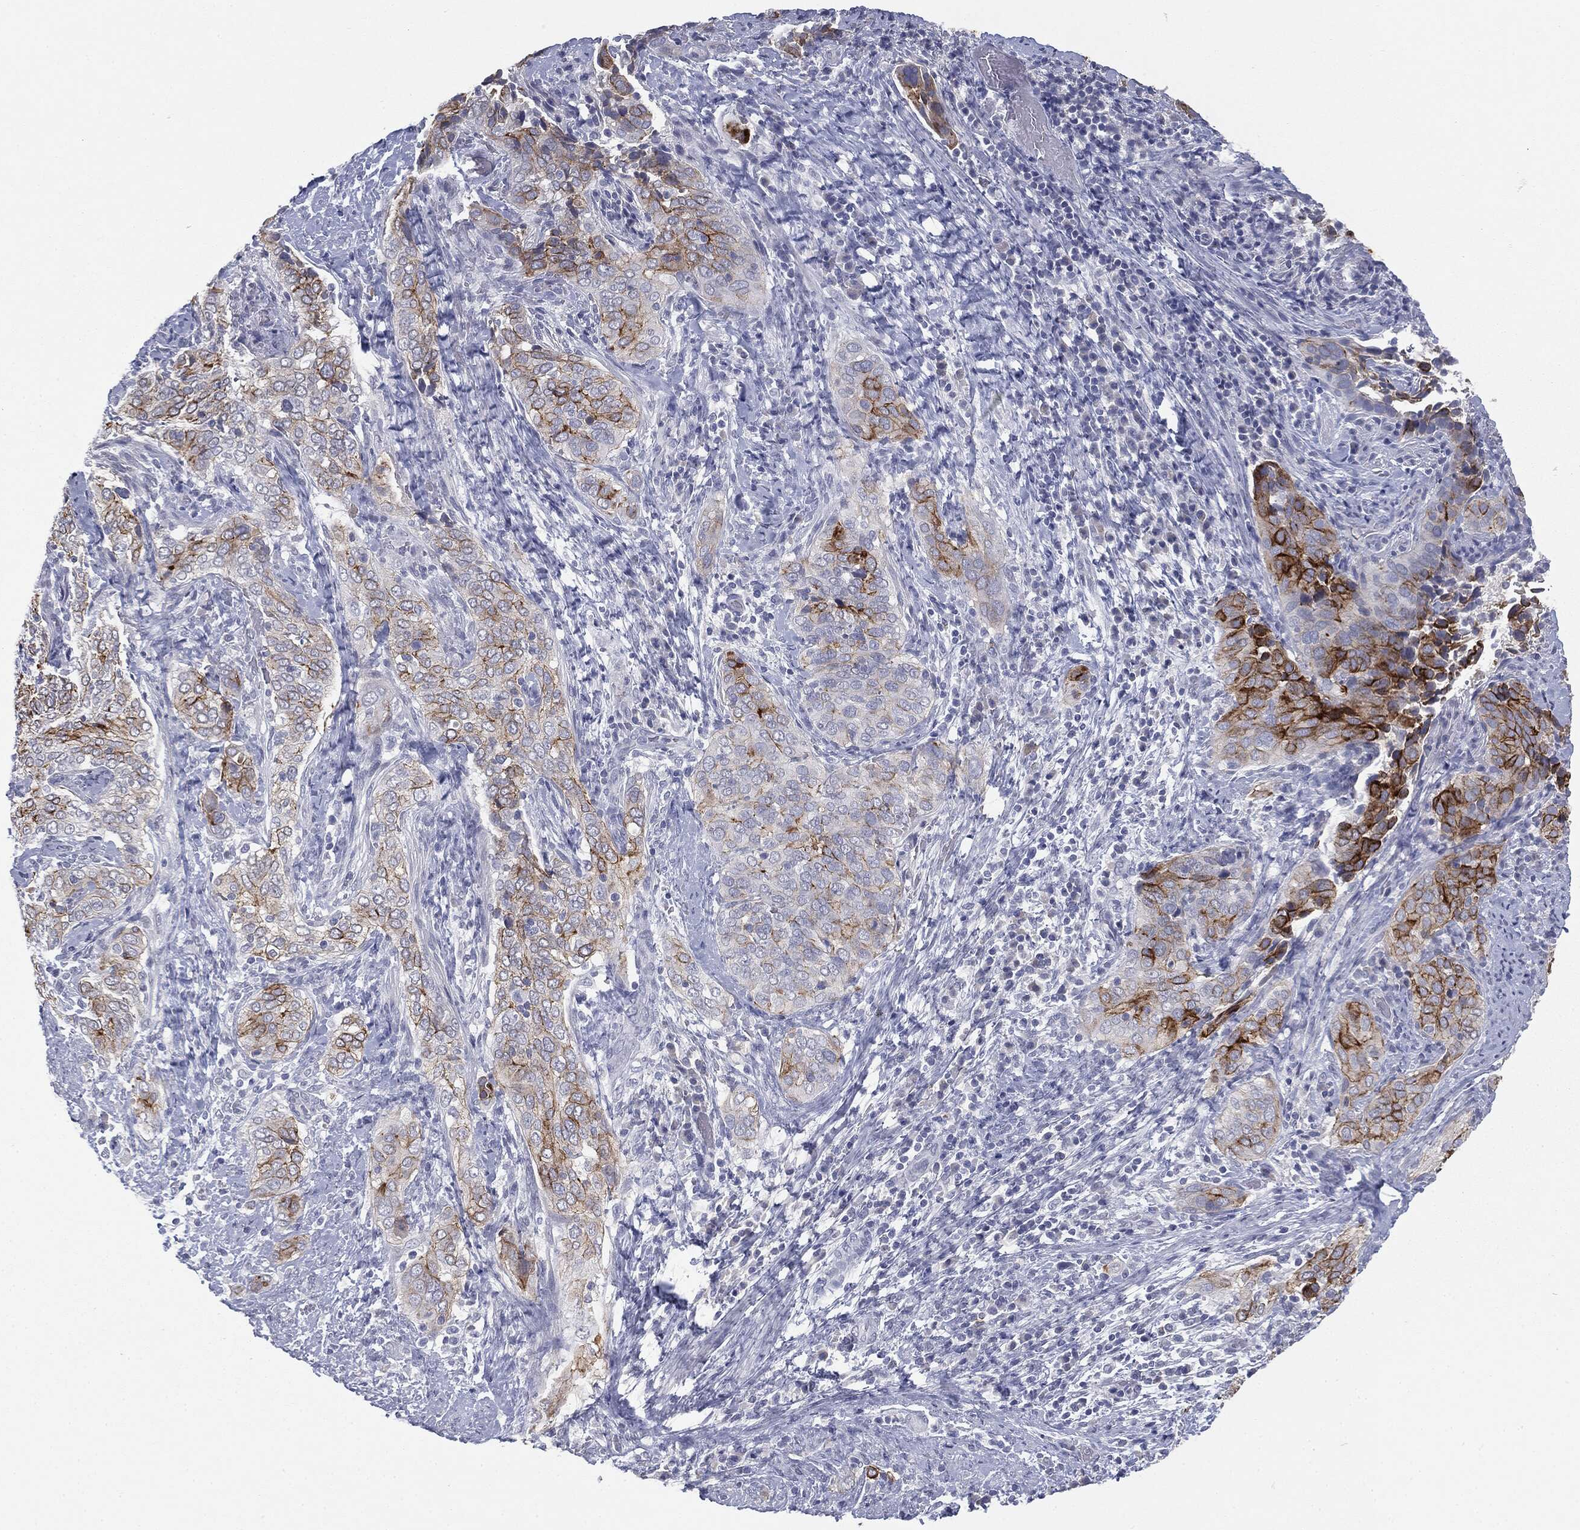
{"staining": {"intensity": "strong", "quantity": "<25%", "location": "cytoplasmic/membranous"}, "tissue": "cervical cancer", "cell_type": "Tumor cells", "image_type": "cancer", "snomed": [{"axis": "morphology", "description": "Squamous cell carcinoma, NOS"}, {"axis": "topography", "description": "Cervix"}], "caption": "Cervical squamous cell carcinoma stained for a protein reveals strong cytoplasmic/membranous positivity in tumor cells.", "gene": "MUC1", "patient": {"sex": "female", "age": 38}}